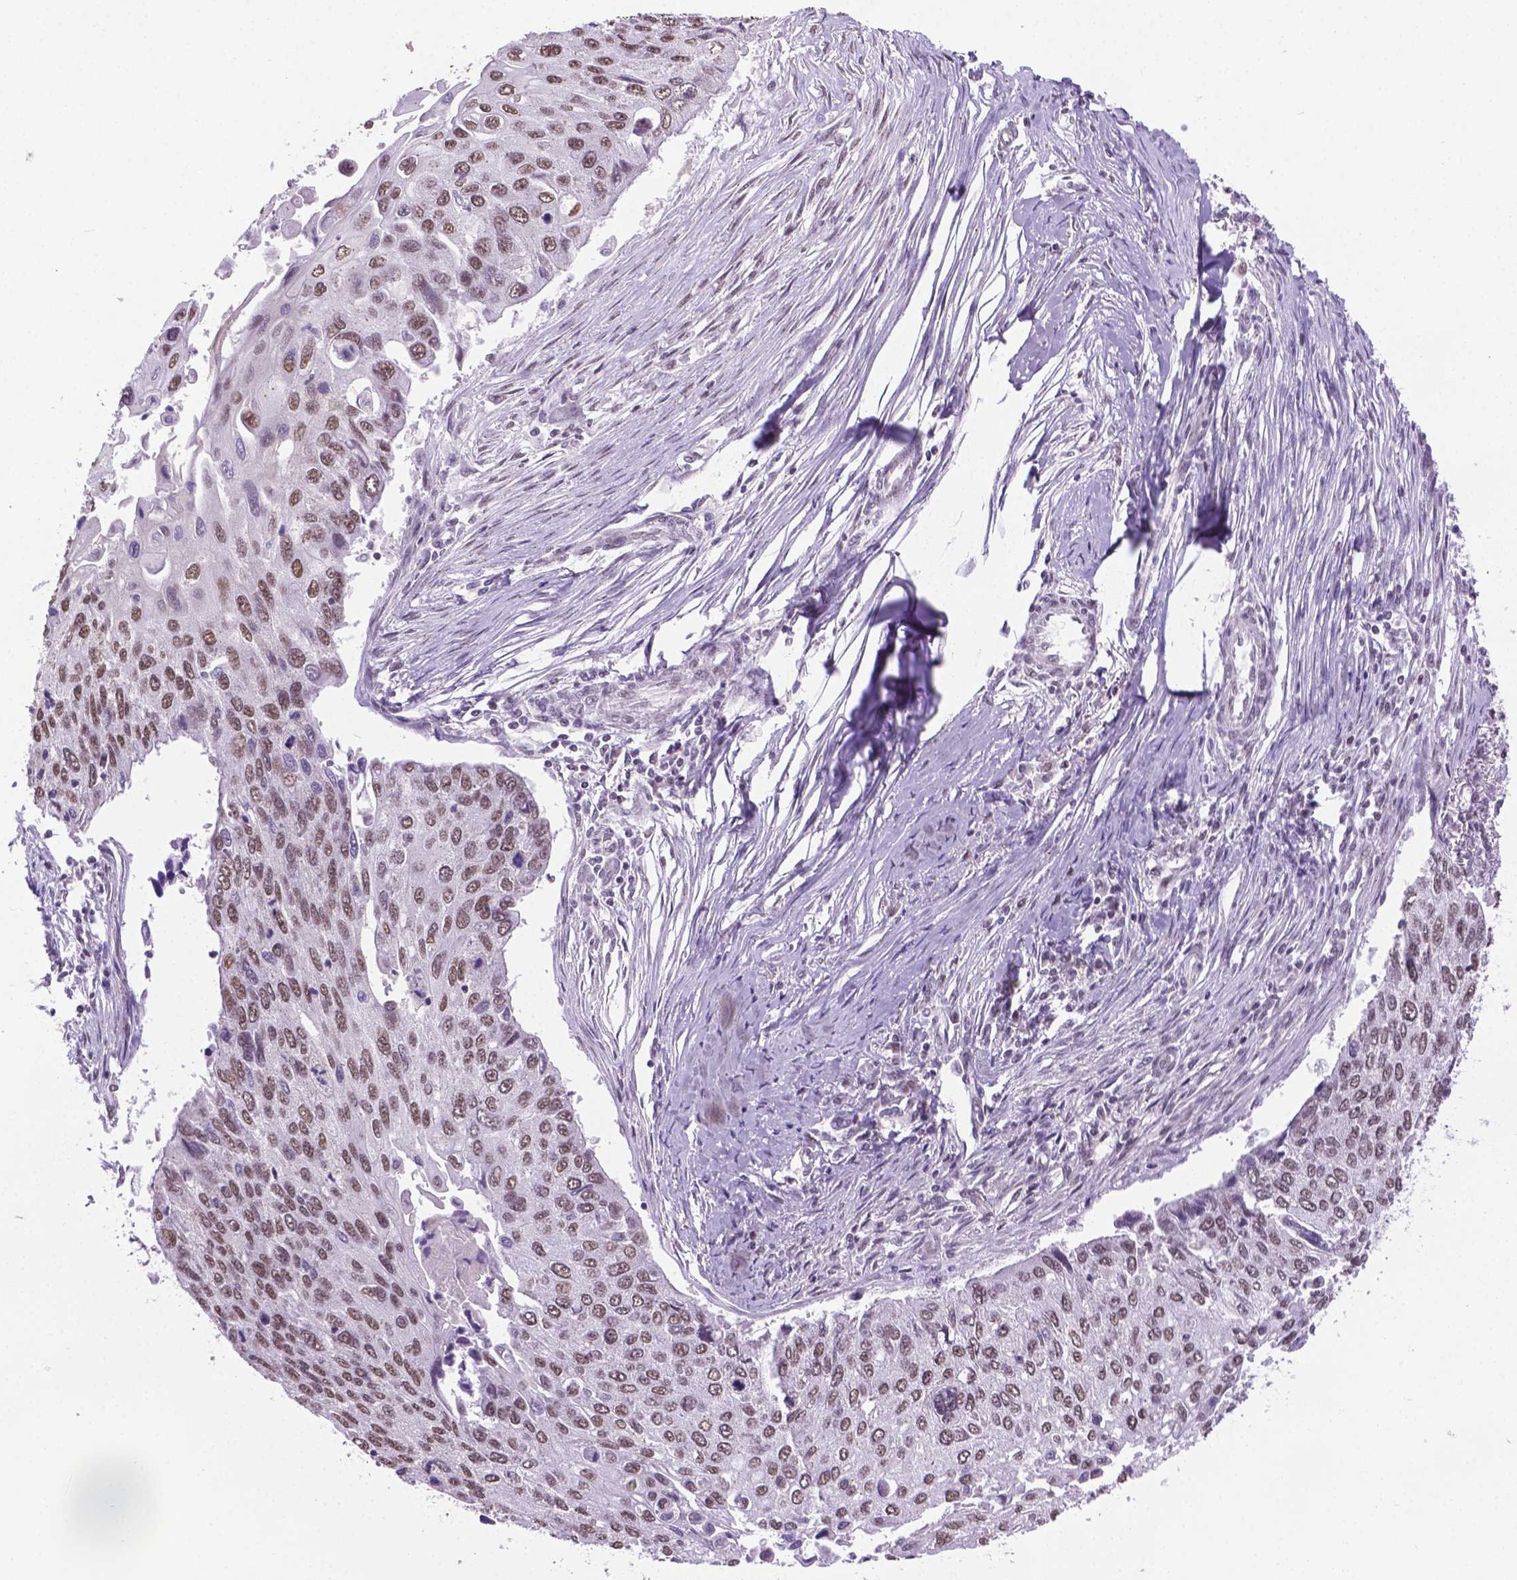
{"staining": {"intensity": "moderate", "quantity": "25%-75%", "location": "nuclear"}, "tissue": "lung cancer", "cell_type": "Tumor cells", "image_type": "cancer", "snomed": [{"axis": "morphology", "description": "Squamous cell carcinoma, NOS"}, {"axis": "morphology", "description": "Squamous cell carcinoma, metastatic, NOS"}, {"axis": "topography", "description": "Lung"}], "caption": "Protein expression by immunohistochemistry (IHC) exhibits moderate nuclear staining in about 25%-75% of tumor cells in lung cancer.", "gene": "ABI2", "patient": {"sex": "male", "age": 63}}